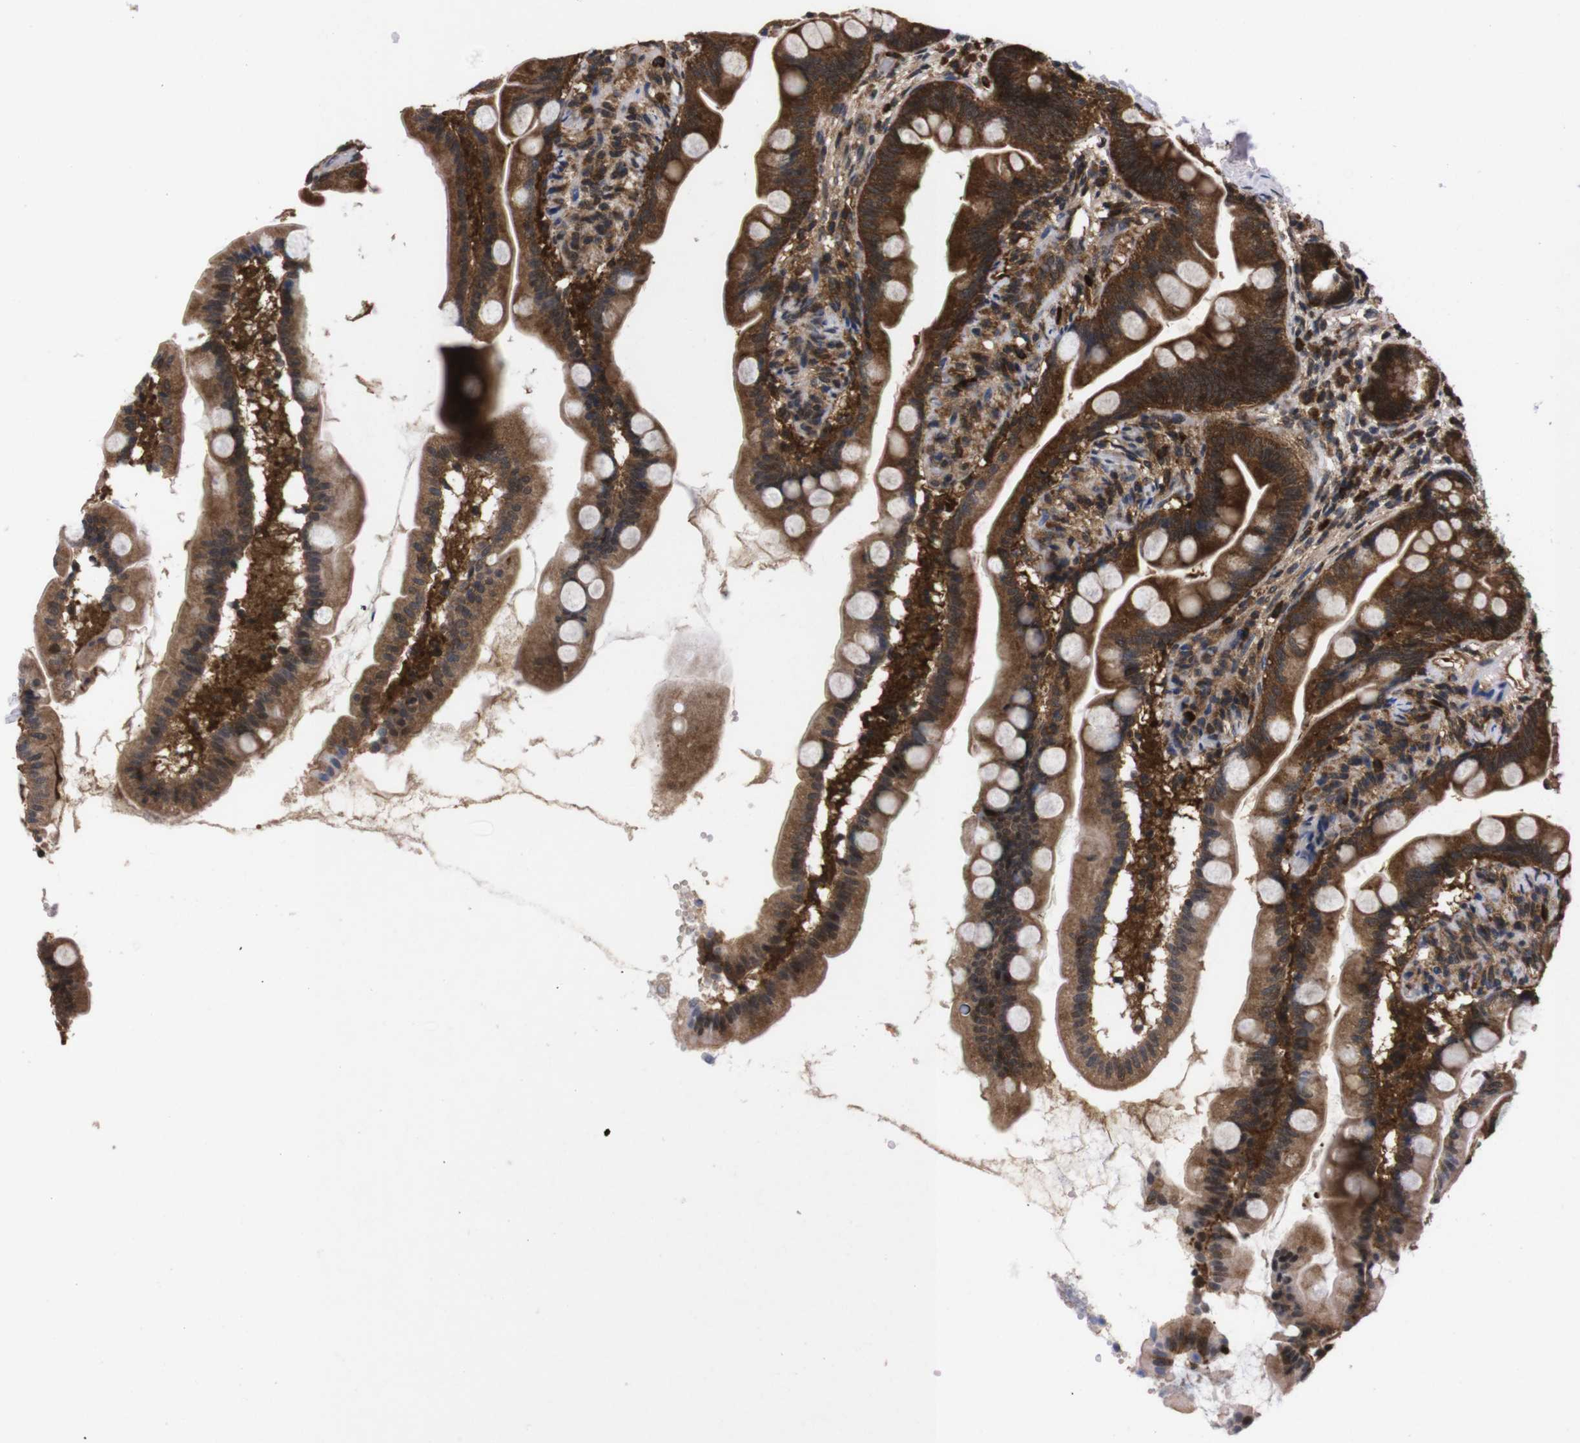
{"staining": {"intensity": "strong", "quantity": ">75%", "location": "cytoplasmic/membranous"}, "tissue": "small intestine", "cell_type": "Glandular cells", "image_type": "normal", "snomed": [{"axis": "morphology", "description": "Normal tissue, NOS"}, {"axis": "topography", "description": "Small intestine"}], "caption": "Brown immunohistochemical staining in benign small intestine shows strong cytoplasmic/membranous staining in about >75% of glandular cells. (IHC, brightfield microscopy, high magnification).", "gene": "UBQLN2", "patient": {"sex": "female", "age": 56}}